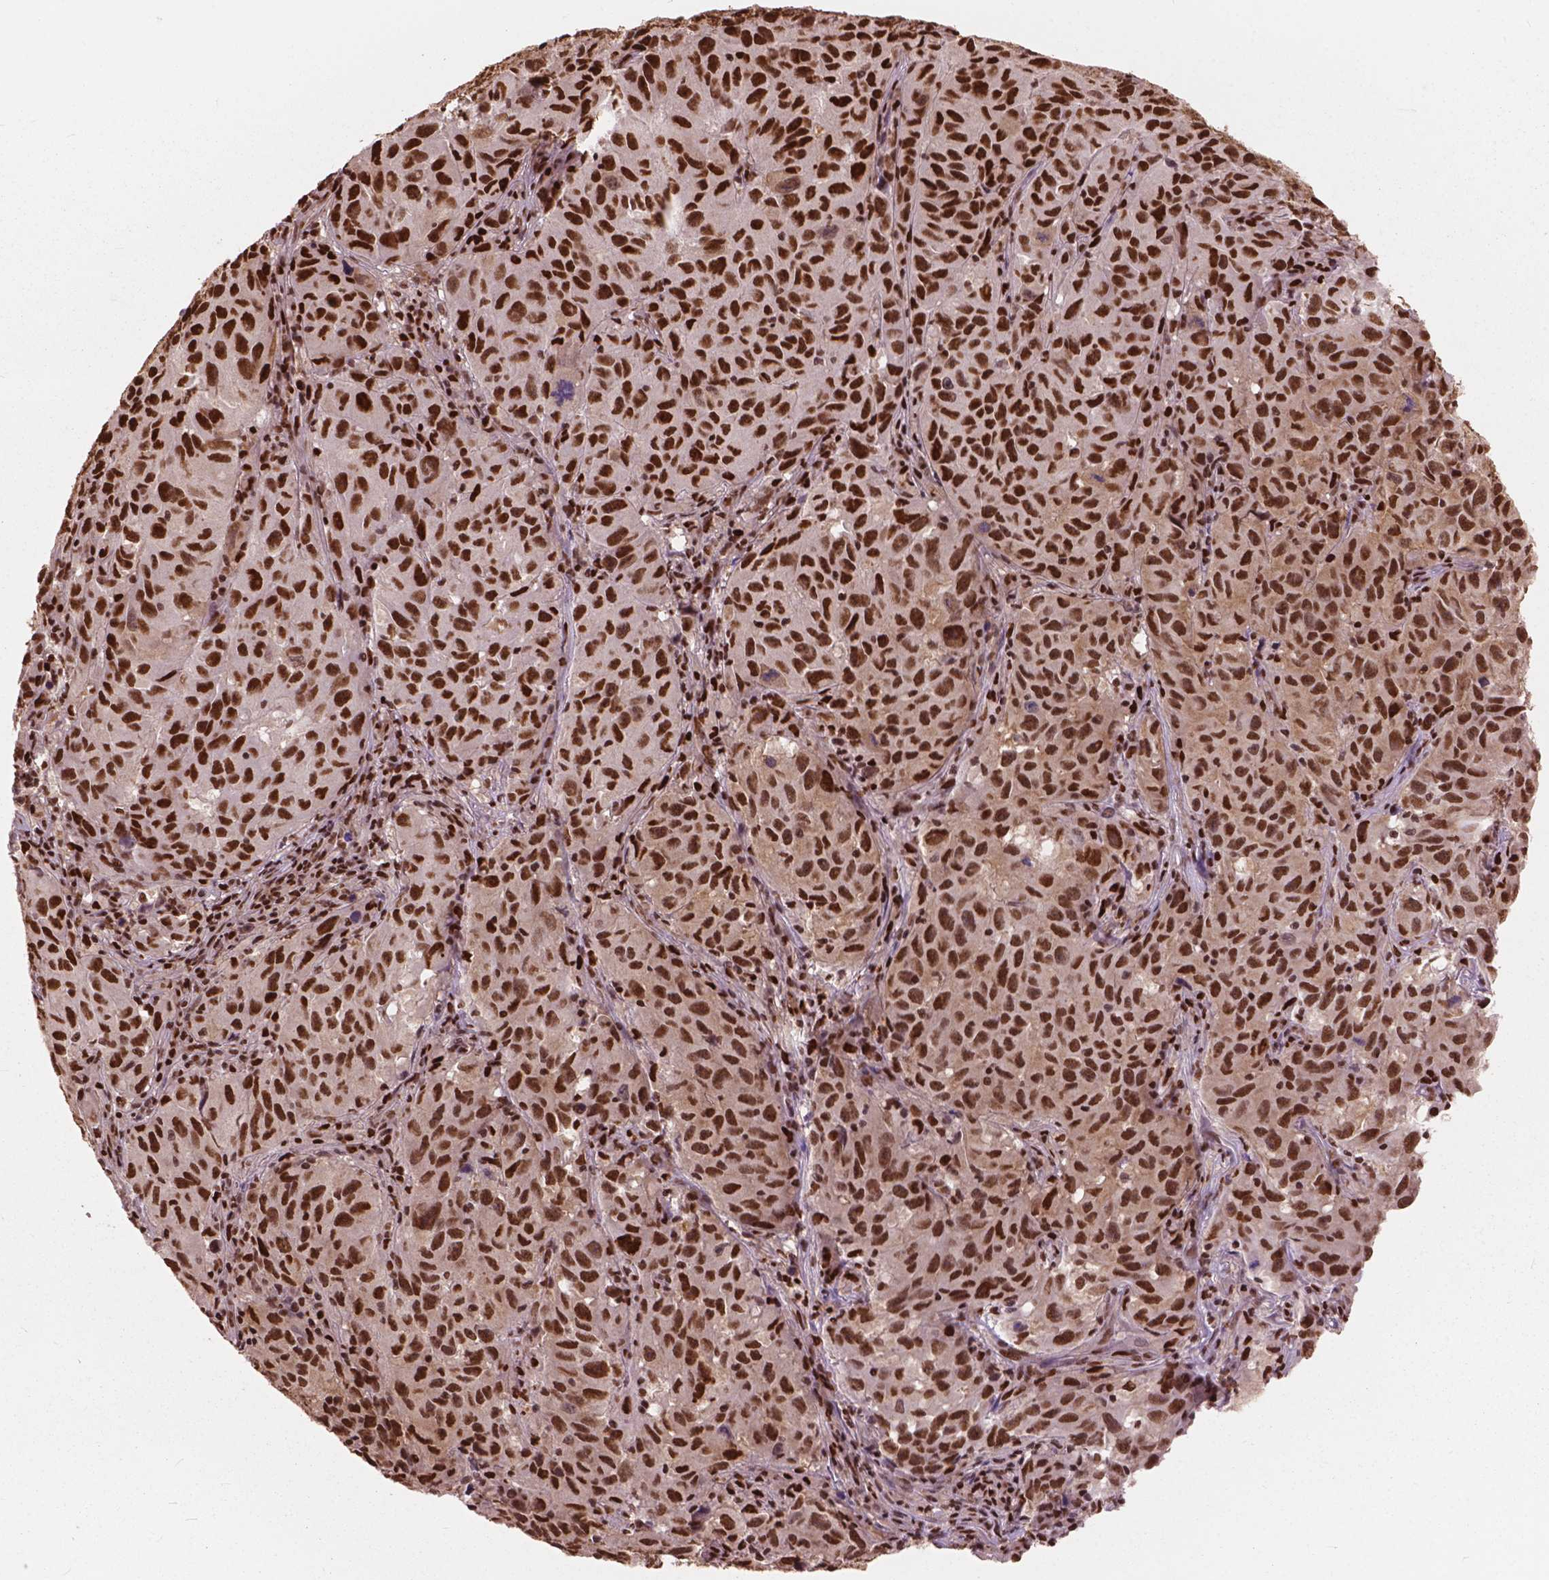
{"staining": {"intensity": "strong", "quantity": ">75%", "location": "nuclear"}, "tissue": "melanoma", "cell_type": "Tumor cells", "image_type": "cancer", "snomed": [{"axis": "morphology", "description": "Malignant melanoma, NOS"}, {"axis": "topography", "description": "Vulva, labia, clitoris and Bartholin´s gland, NO"}], "caption": "Immunohistochemistry of melanoma reveals high levels of strong nuclear expression in about >75% of tumor cells. (Brightfield microscopy of DAB IHC at high magnification).", "gene": "ANP32B", "patient": {"sex": "female", "age": 75}}